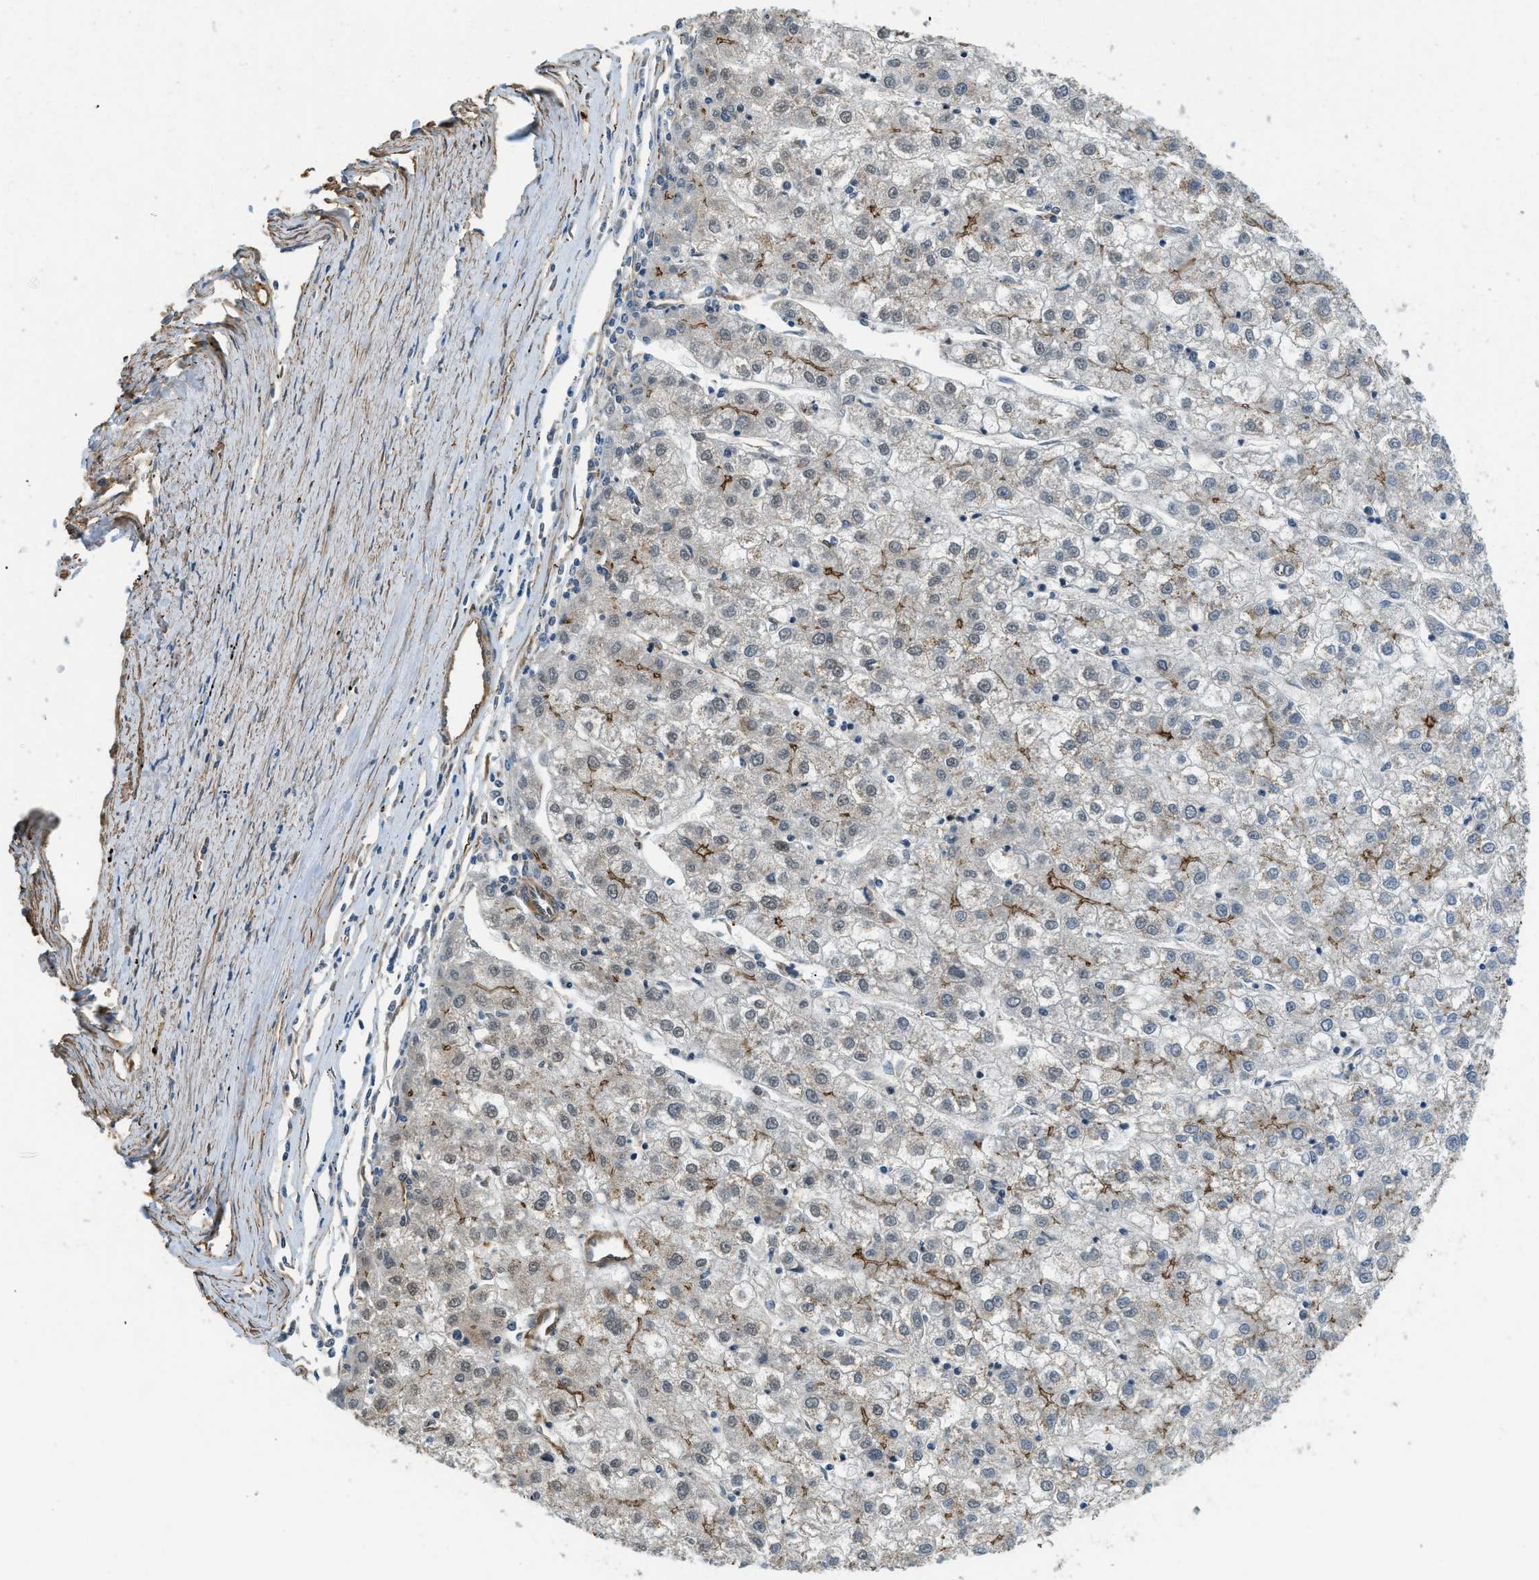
{"staining": {"intensity": "moderate", "quantity": "<25%", "location": "cytoplasmic/membranous"}, "tissue": "liver cancer", "cell_type": "Tumor cells", "image_type": "cancer", "snomed": [{"axis": "morphology", "description": "Carcinoma, Hepatocellular, NOS"}, {"axis": "topography", "description": "Liver"}], "caption": "Tumor cells show low levels of moderate cytoplasmic/membranous staining in approximately <25% of cells in human liver cancer (hepatocellular carcinoma).", "gene": "CGN", "patient": {"sex": "male", "age": 72}}